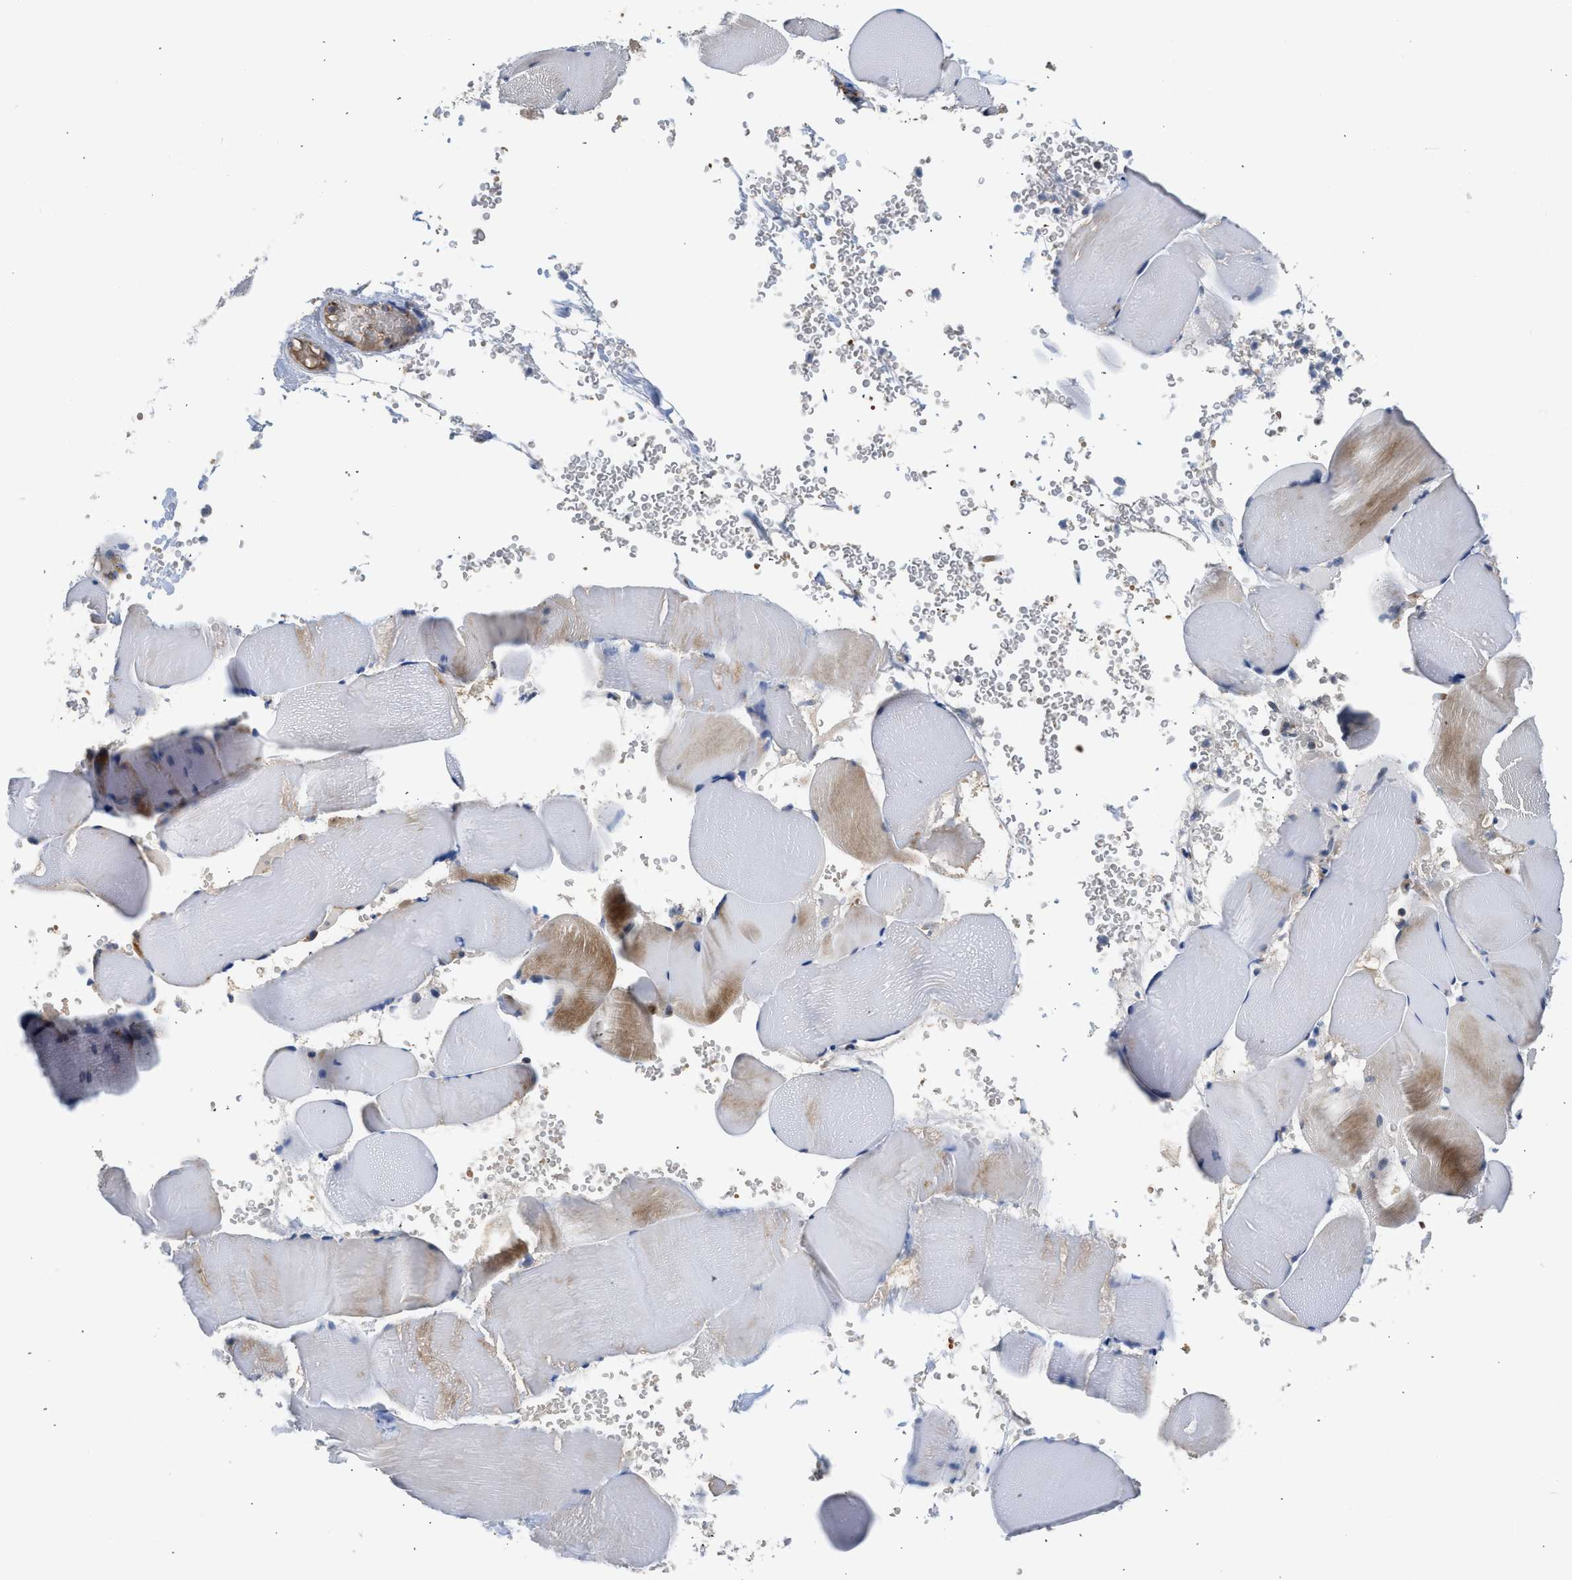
{"staining": {"intensity": "moderate", "quantity": "25%-75%", "location": "cytoplasmic/membranous"}, "tissue": "skeletal muscle", "cell_type": "Myocytes", "image_type": "normal", "snomed": [{"axis": "morphology", "description": "Normal tissue, NOS"}, {"axis": "topography", "description": "Skeletal muscle"}], "caption": "An immunohistochemistry image of normal tissue is shown. Protein staining in brown labels moderate cytoplasmic/membranous positivity in skeletal muscle within myocytes.", "gene": "PIM1", "patient": {"sex": "male", "age": 62}}